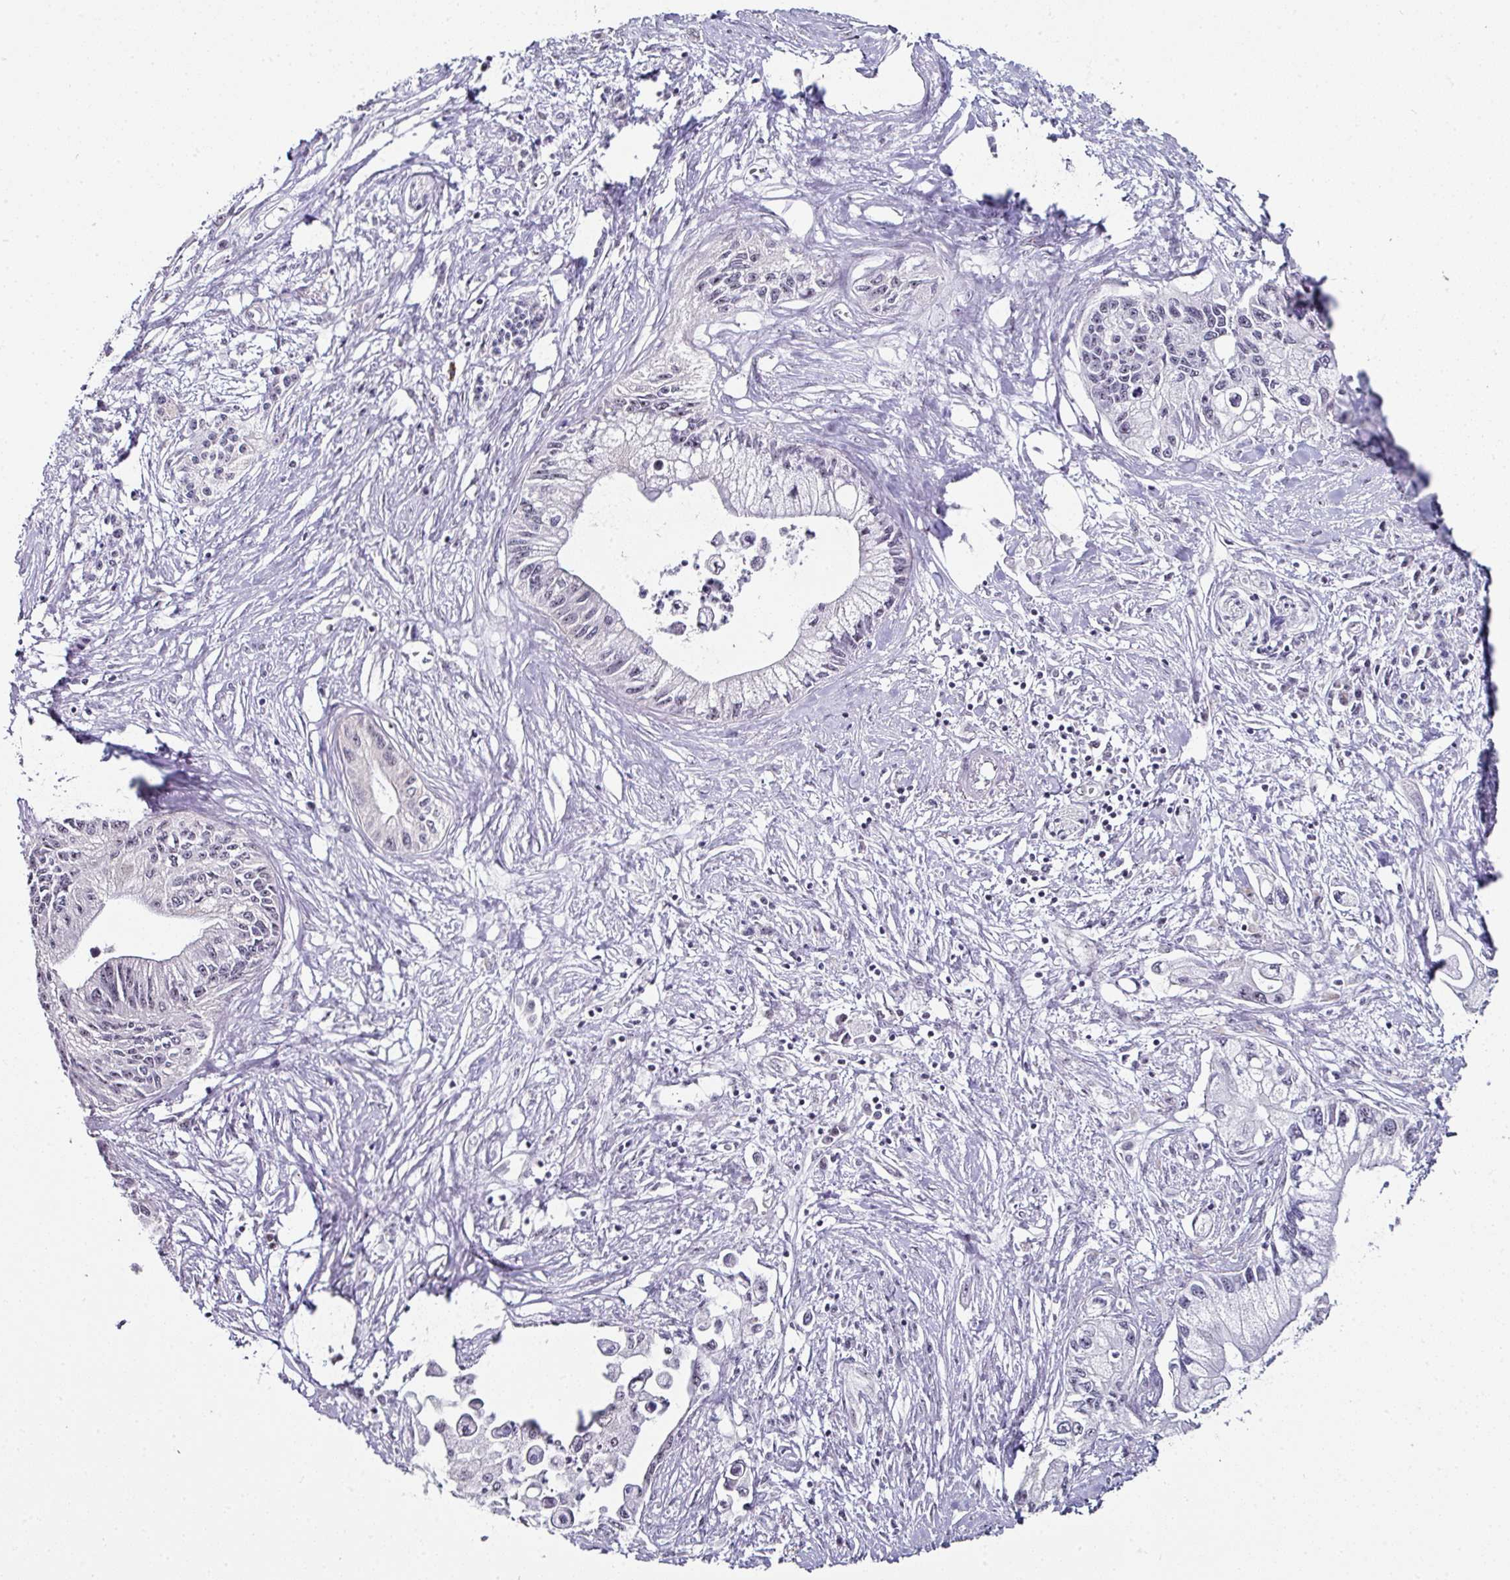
{"staining": {"intensity": "negative", "quantity": "none", "location": "none"}, "tissue": "pancreatic cancer", "cell_type": "Tumor cells", "image_type": "cancer", "snomed": [{"axis": "morphology", "description": "Adenocarcinoma, NOS"}, {"axis": "topography", "description": "Pancreas"}], "caption": "A histopathology image of human adenocarcinoma (pancreatic) is negative for staining in tumor cells.", "gene": "NACC2", "patient": {"sex": "male", "age": 61}}